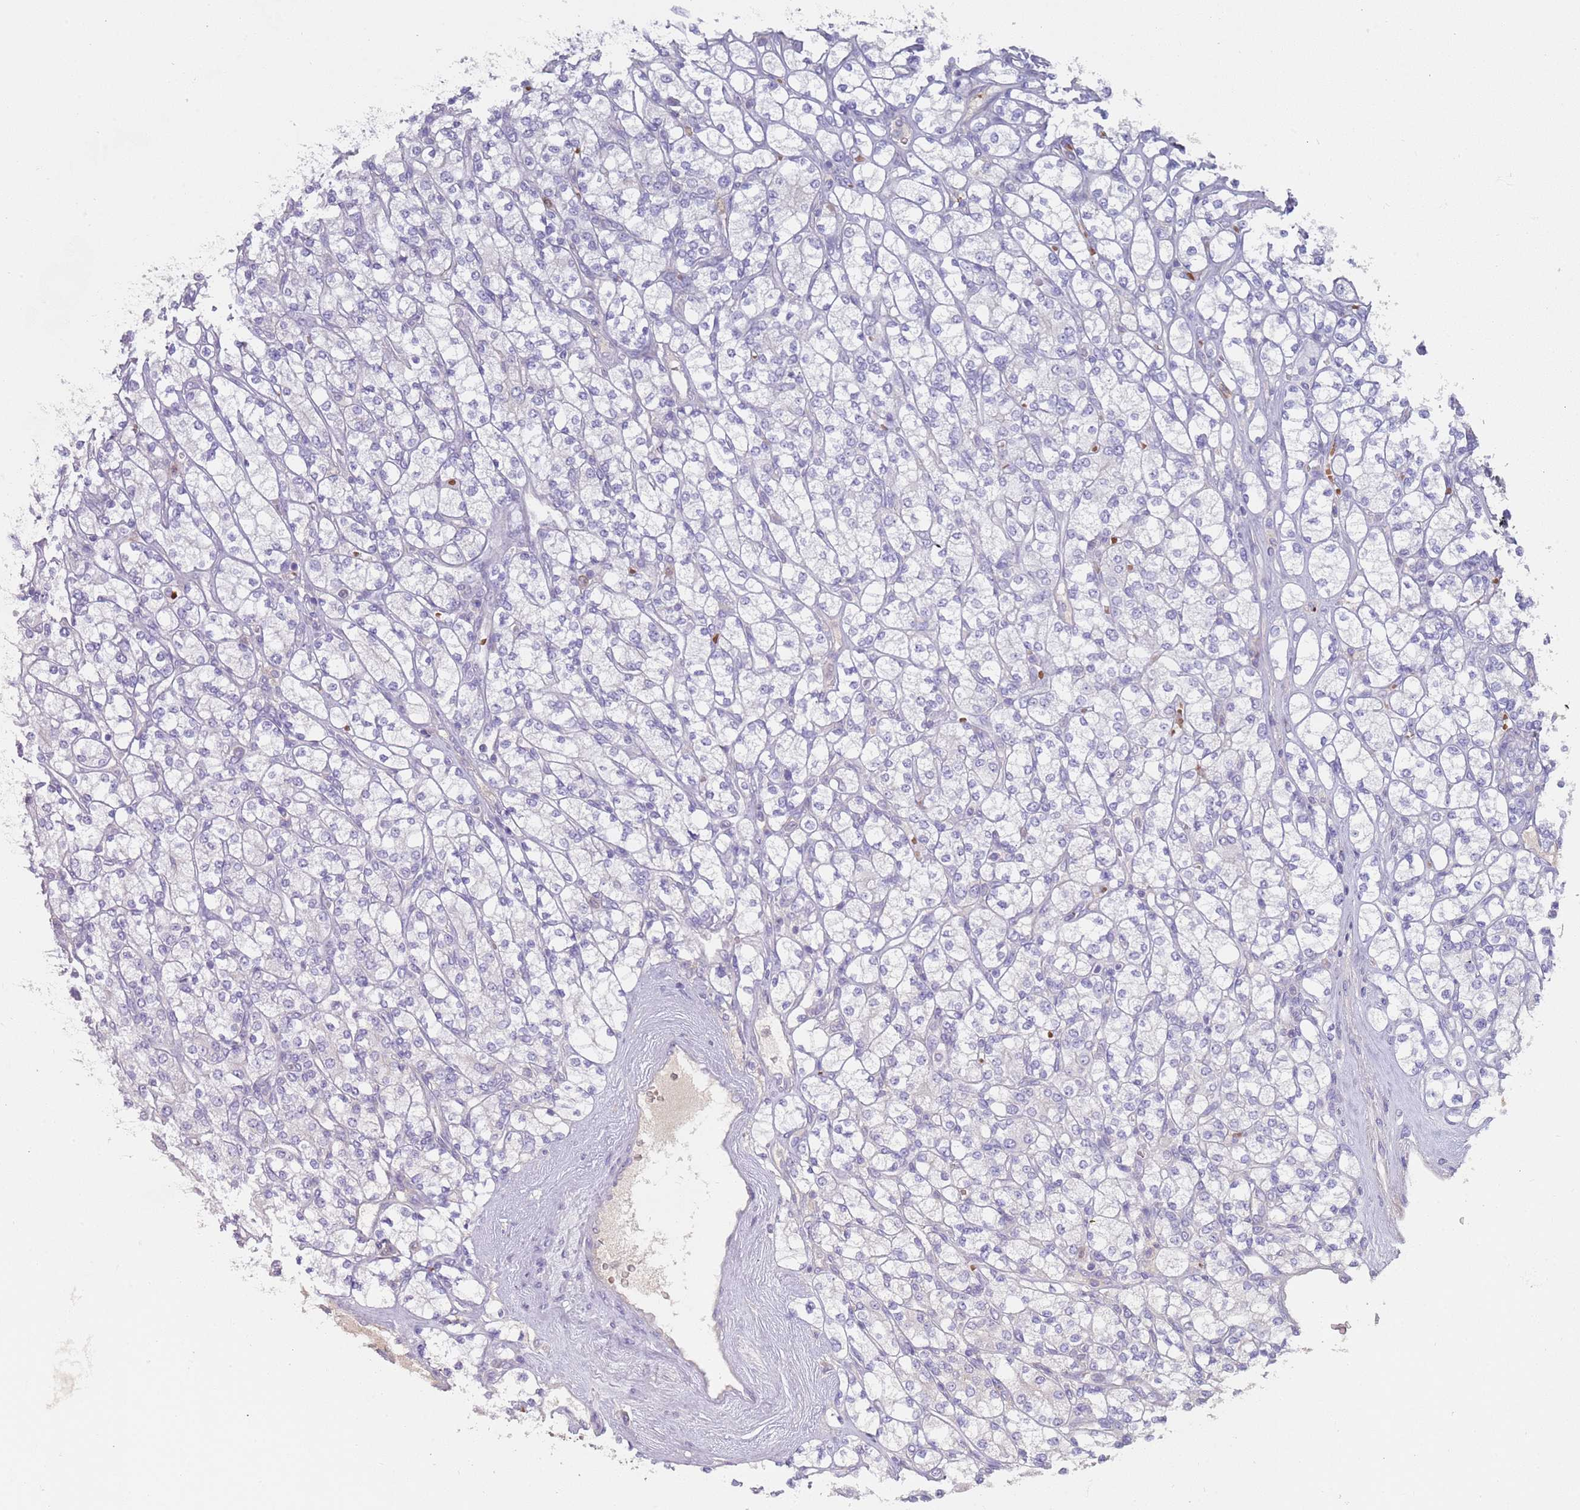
{"staining": {"intensity": "negative", "quantity": "none", "location": "none"}, "tissue": "renal cancer", "cell_type": "Tumor cells", "image_type": "cancer", "snomed": [{"axis": "morphology", "description": "Adenocarcinoma, NOS"}, {"axis": "topography", "description": "Kidney"}], "caption": "IHC photomicrograph of neoplastic tissue: human renal adenocarcinoma stained with DAB shows no significant protein positivity in tumor cells. The staining is performed using DAB (3,3'-diaminobenzidine) brown chromogen with nuclei counter-stained in using hematoxylin.", "gene": "TMEM251", "patient": {"sex": "male", "age": 77}}